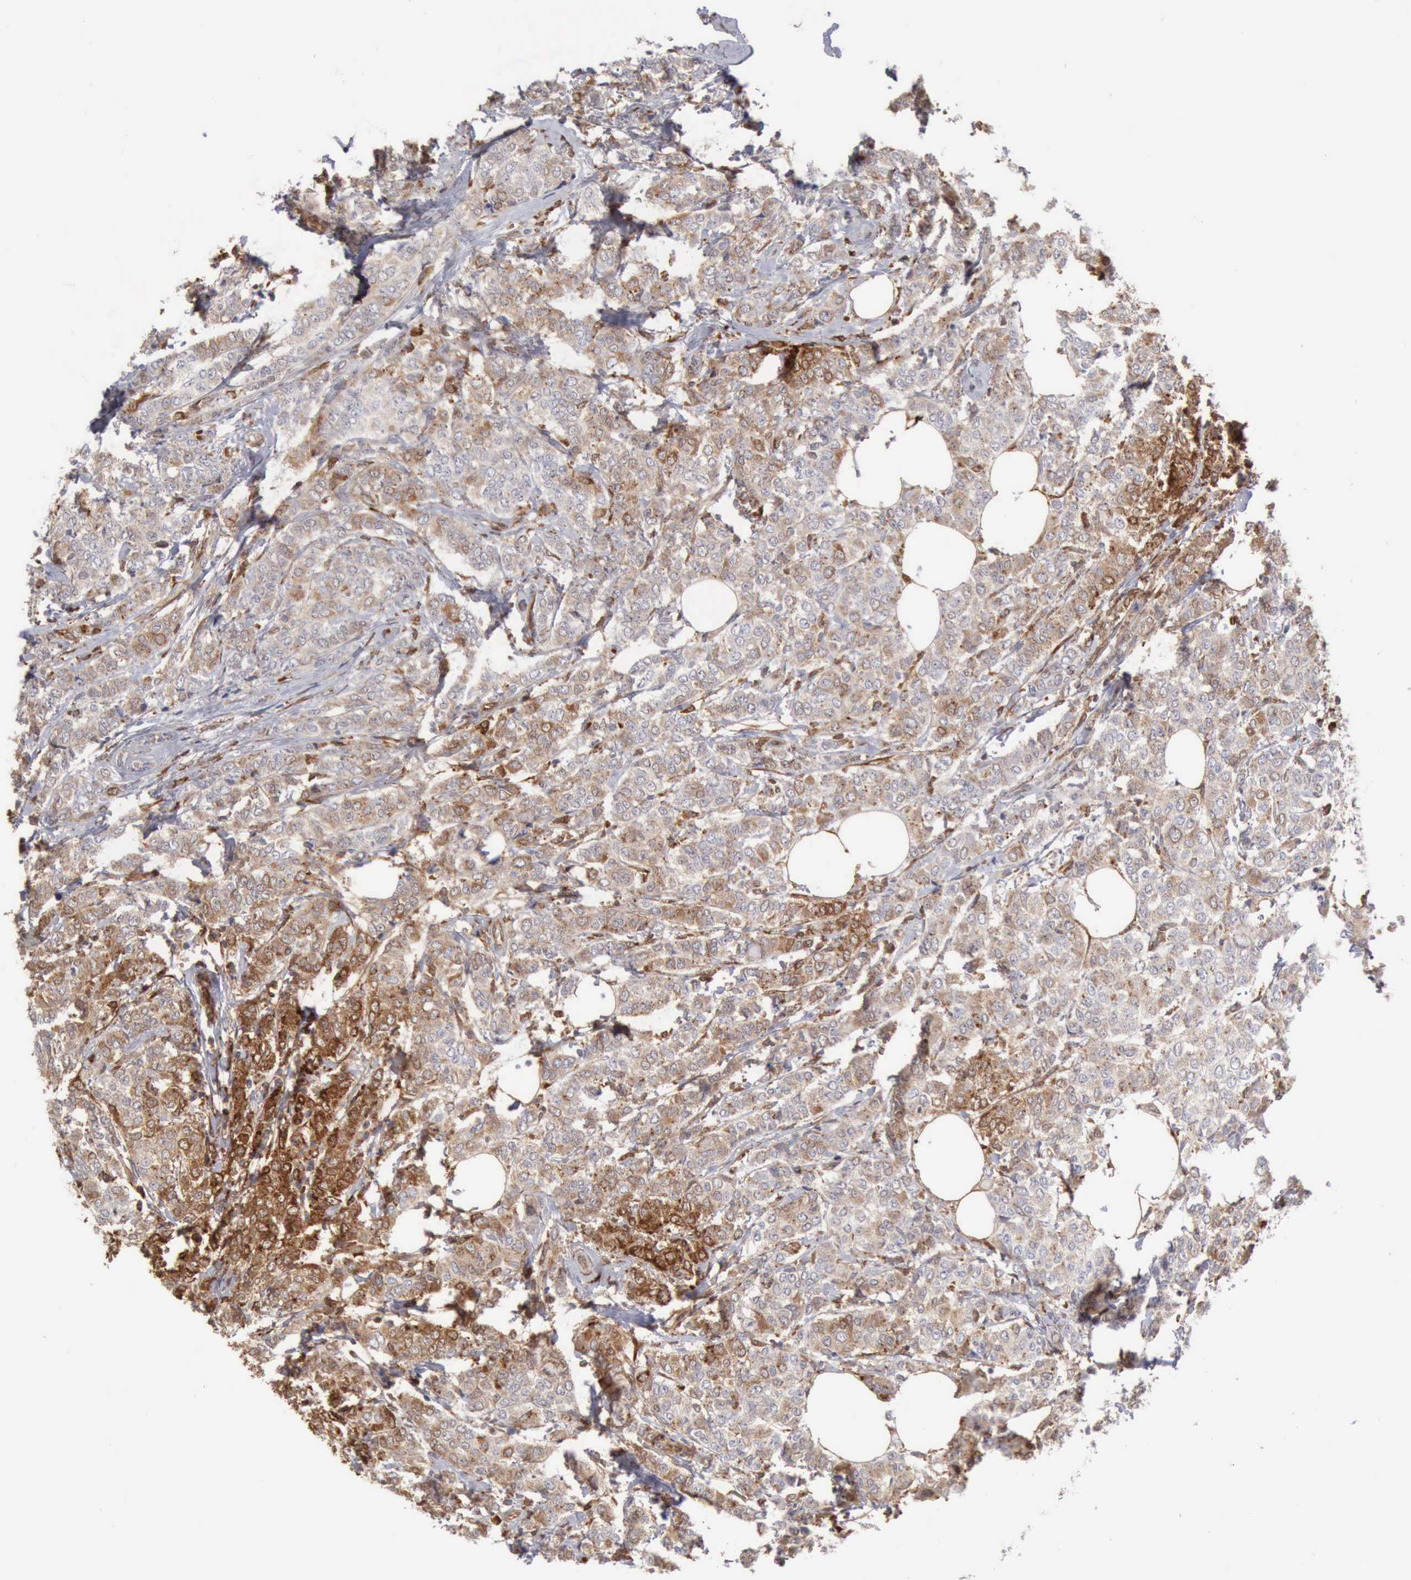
{"staining": {"intensity": "moderate", "quantity": ">75%", "location": "cytoplasmic/membranous"}, "tissue": "breast cancer", "cell_type": "Tumor cells", "image_type": "cancer", "snomed": [{"axis": "morphology", "description": "Lobular carcinoma"}, {"axis": "topography", "description": "Breast"}], "caption": "Immunohistochemistry of breast lobular carcinoma exhibits medium levels of moderate cytoplasmic/membranous staining in approximately >75% of tumor cells. Using DAB (brown) and hematoxylin (blue) stains, captured at high magnification using brightfield microscopy.", "gene": "APOL2", "patient": {"sex": "female", "age": 60}}